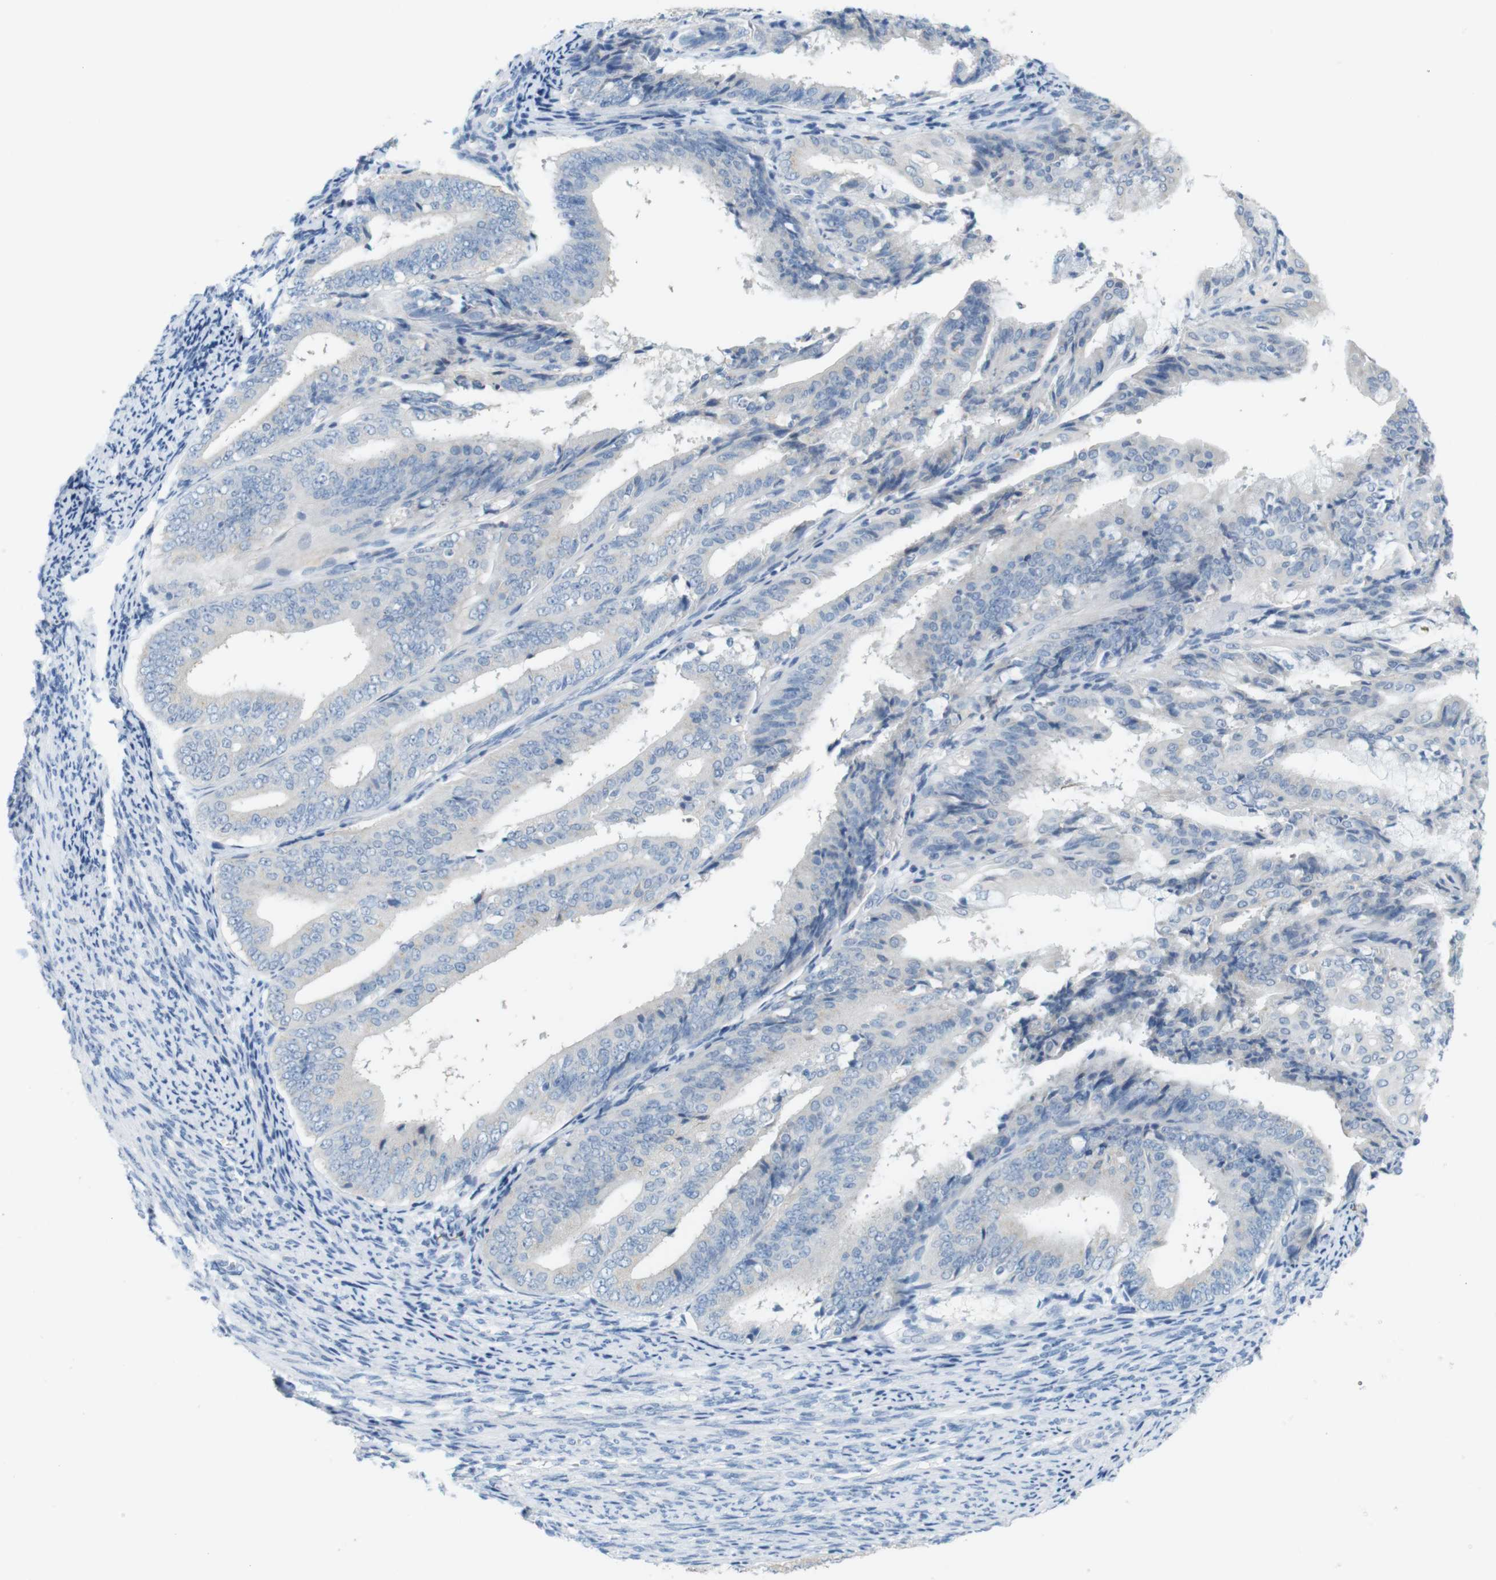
{"staining": {"intensity": "negative", "quantity": "none", "location": "none"}, "tissue": "endometrial cancer", "cell_type": "Tumor cells", "image_type": "cancer", "snomed": [{"axis": "morphology", "description": "Adenocarcinoma, NOS"}, {"axis": "topography", "description": "Endometrium"}], "caption": "Histopathology image shows no significant protein staining in tumor cells of endometrial adenocarcinoma. Brightfield microscopy of IHC stained with DAB (brown) and hematoxylin (blue), captured at high magnification.", "gene": "LRRK2", "patient": {"sex": "female", "age": 63}}